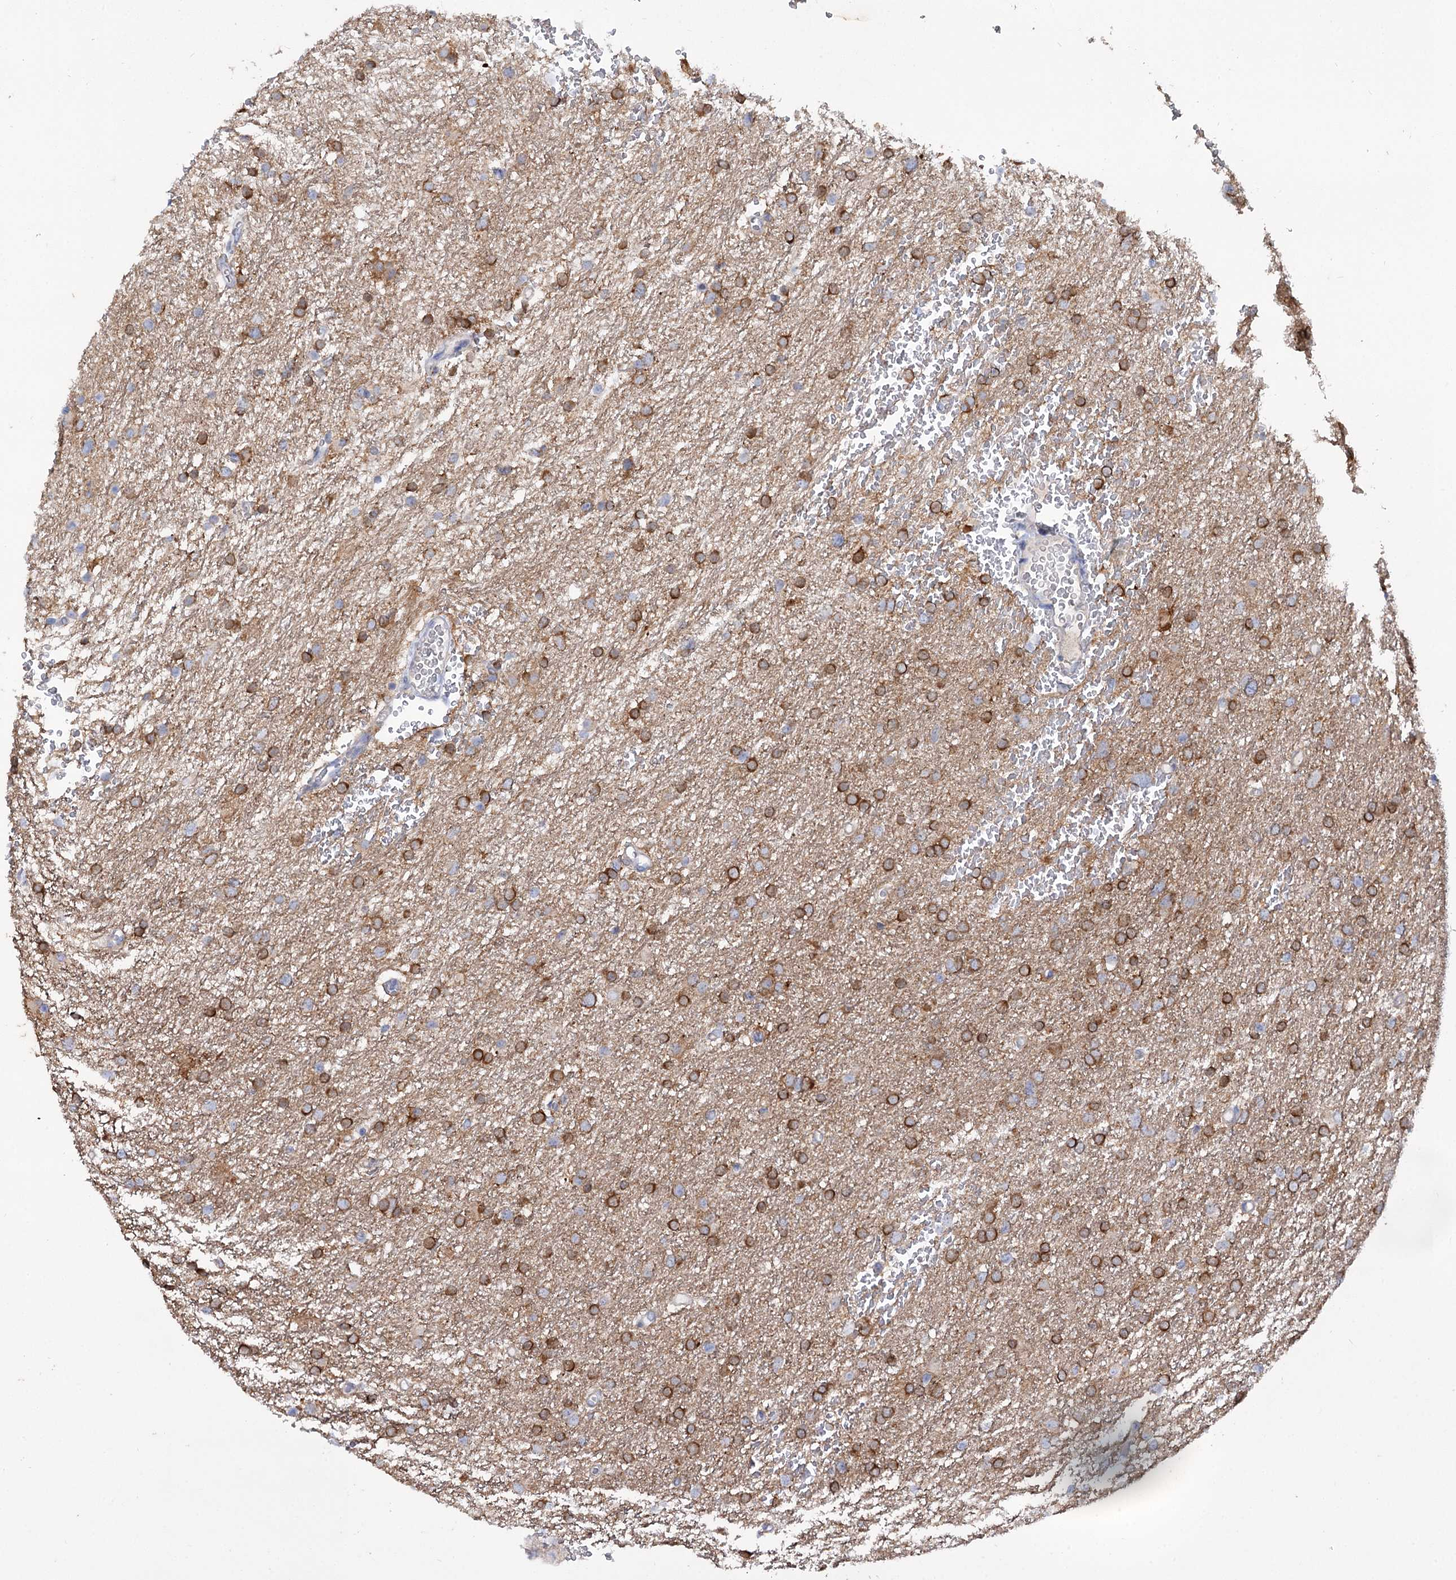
{"staining": {"intensity": "strong", "quantity": "25%-75%", "location": "cytoplasmic/membranous"}, "tissue": "glioma", "cell_type": "Tumor cells", "image_type": "cancer", "snomed": [{"axis": "morphology", "description": "Glioma, malignant, High grade"}, {"axis": "topography", "description": "Cerebral cortex"}], "caption": "High-grade glioma (malignant) stained for a protein demonstrates strong cytoplasmic/membranous positivity in tumor cells. The staining is performed using DAB (3,3'-diaminobenzidine) brown chromogen to label protein expression. The nuclei are counter-stained blue using hematoxylin.", "gene": "MID1IP1", "patient": {"sex": "female", "age": 36}}